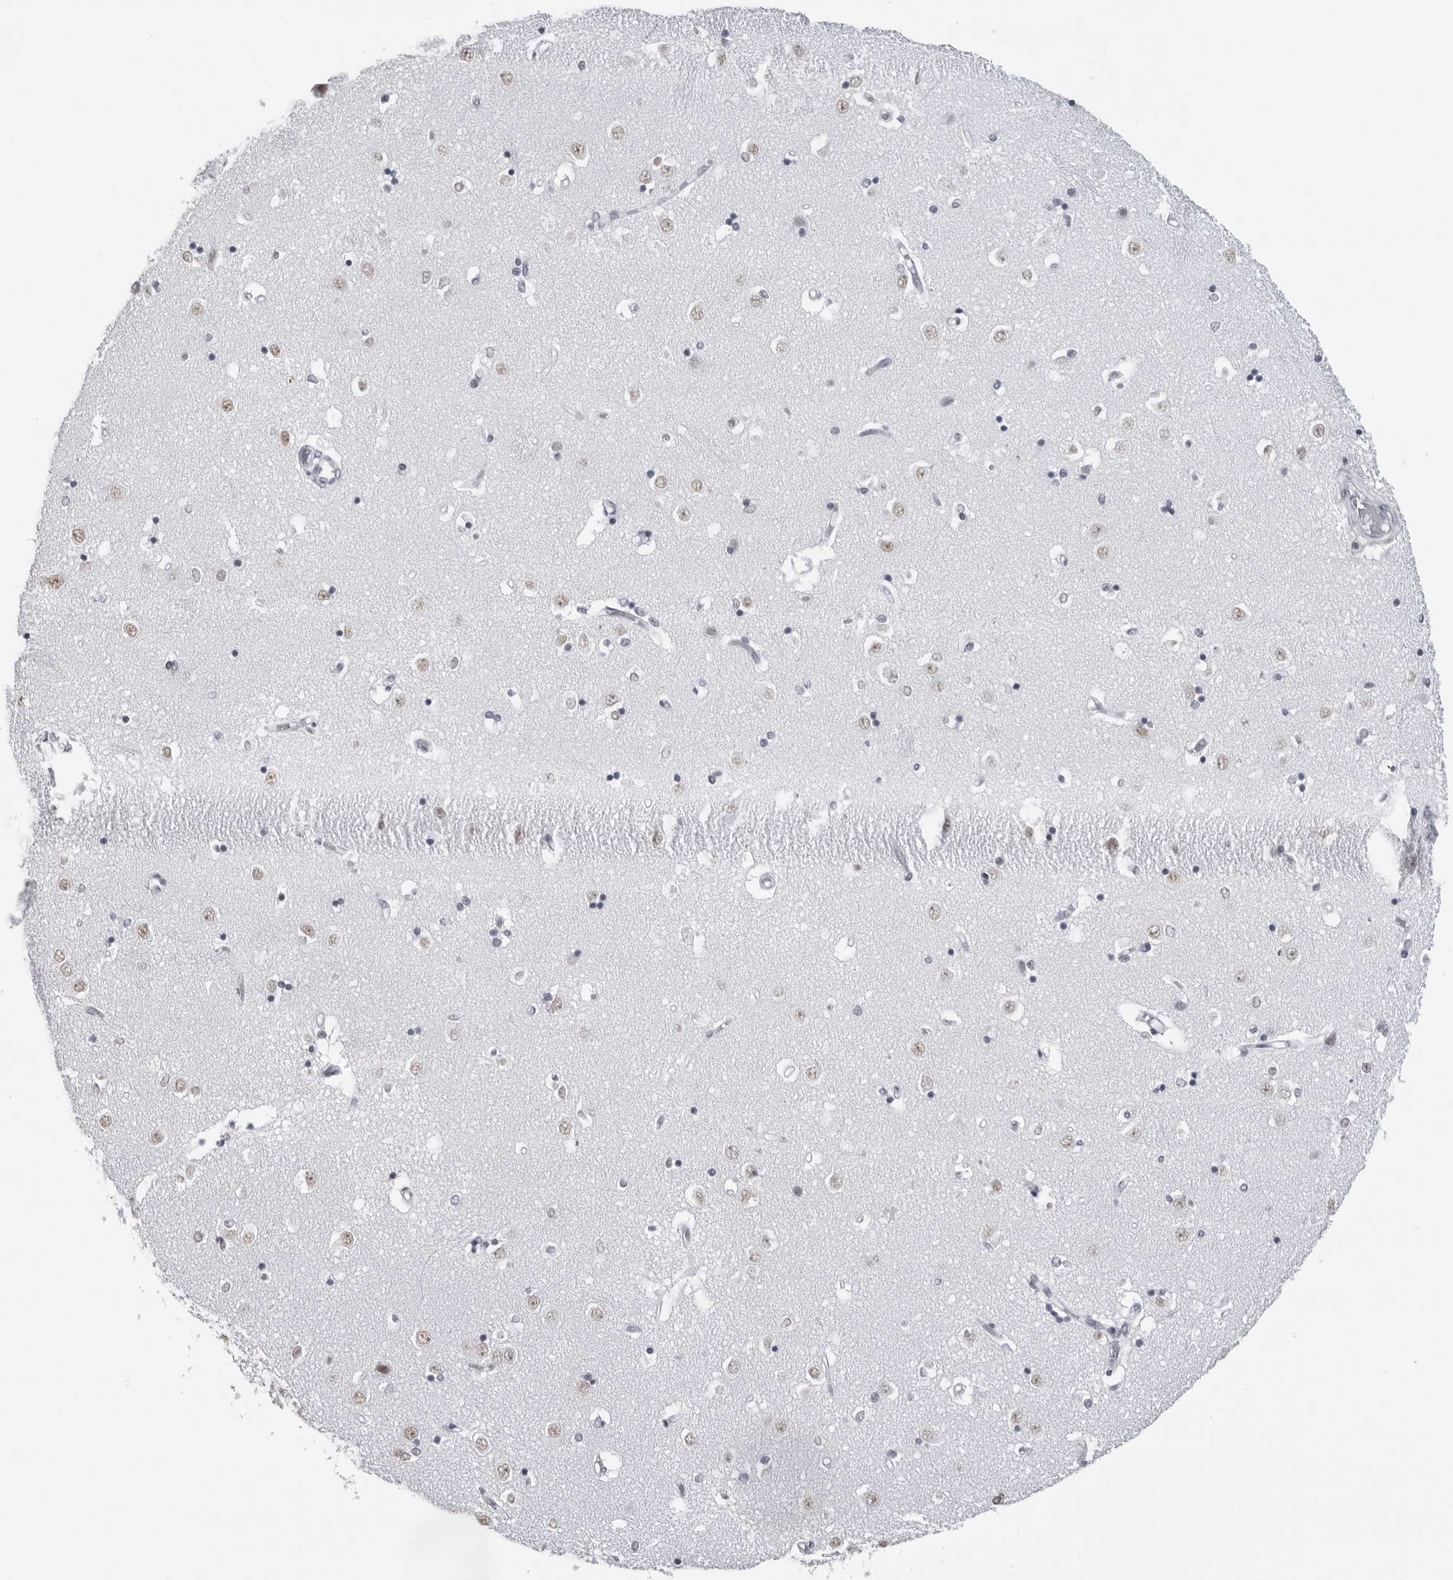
{"staining": {"intensity": "negative", "quantity": "none", "location": "none"}, "tissue": "caudate", "cell_type": "Glial cells", "image_type": "normal", "snomed": [{"axis": "morphology", "description": "Normal tissue, NOS"}, {"axis": "topography", "description": "Lateral ventricle wall"}], "caption": "Immunohistochemistry (IHC) histopathology image of benign caudate: caudate stained with DAB displays no significant protein expression in glial cells. (DAB immunohistochemistry (IHC) with hematoxylin counter stain).", "gene": "ESPN", "patient": {"sex": "male", "age": 45}}